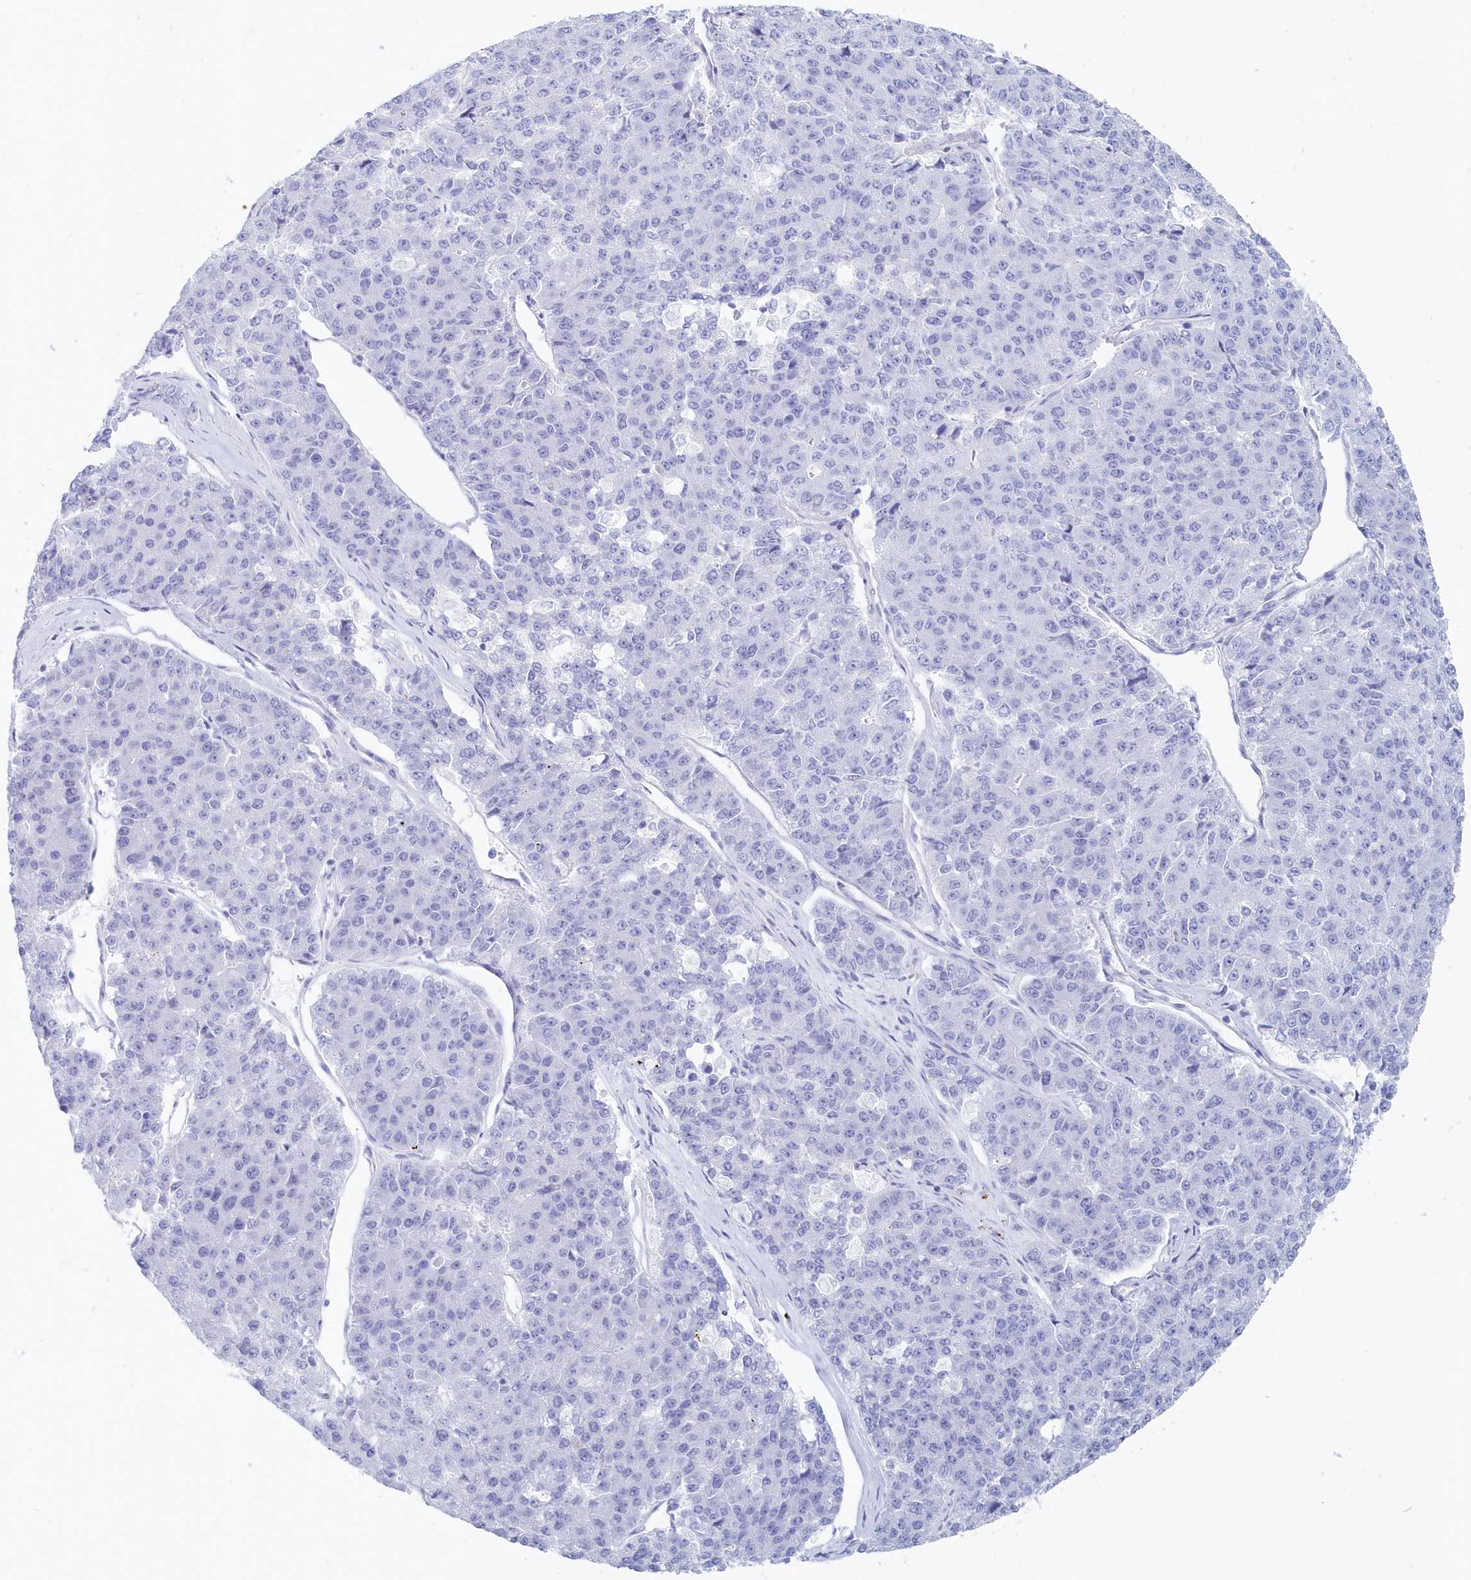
{"staining": {"intensity": "negative", "quantity": "none", "location": "none"}, "tissue": "pancreatic cancer", "cell_type": "Tumor cells", "image_type": "cancer", "snomed": [{"axis": "morphology", "description": "Adenocarcinoma, NOS"}, {"axis": "topography", "description": "Pancreas"}], "caption": "Immunohistochemistry (IHC) micrograph of pancreatic cancer stained for a protein (brown), which exhibits no expression in tumor cells.", "gene": "CSNK1G2", "patient": {"sex": "male", "age": 50}}